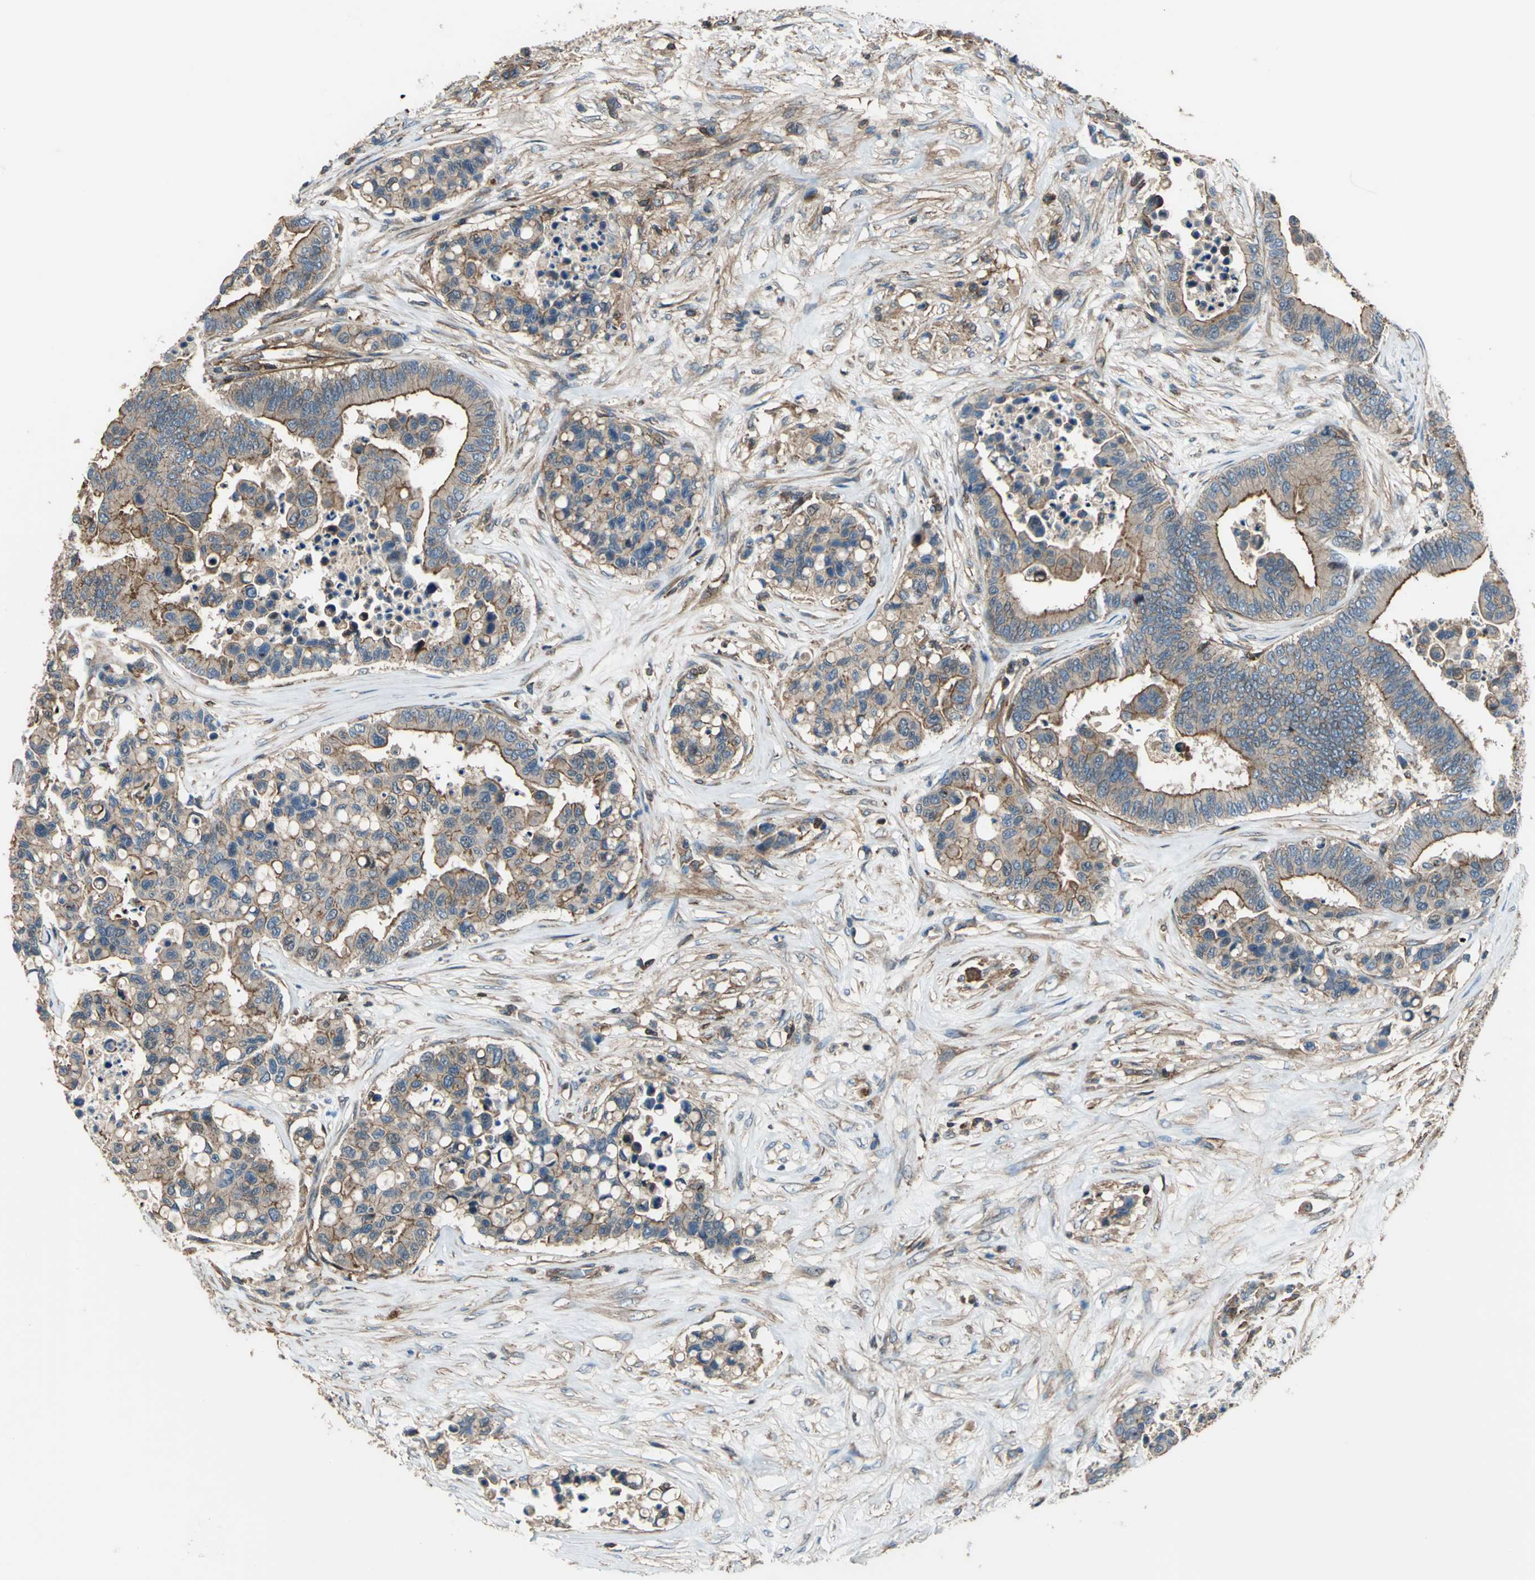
{"staining": {"intensity": "strong", "quantity": ">75%", "location": "cytoplasmic/membranous"}, "tissue": "colorectal cancer", "cell_type": "Tumor cells", "image_type": "cancer", "snomed": [{"axis": "morphology", "description": "Adenocarcinoma, NOS"}, {"axis": "topography", "description": "Colon"}], "caption": "Strong cytoplasmic/membranous protein expression is seen in approximately >75% of tumor cells in colorectal cancer.", "gene": "PARVA", "patient": {"sex": "male", "age": 82}}